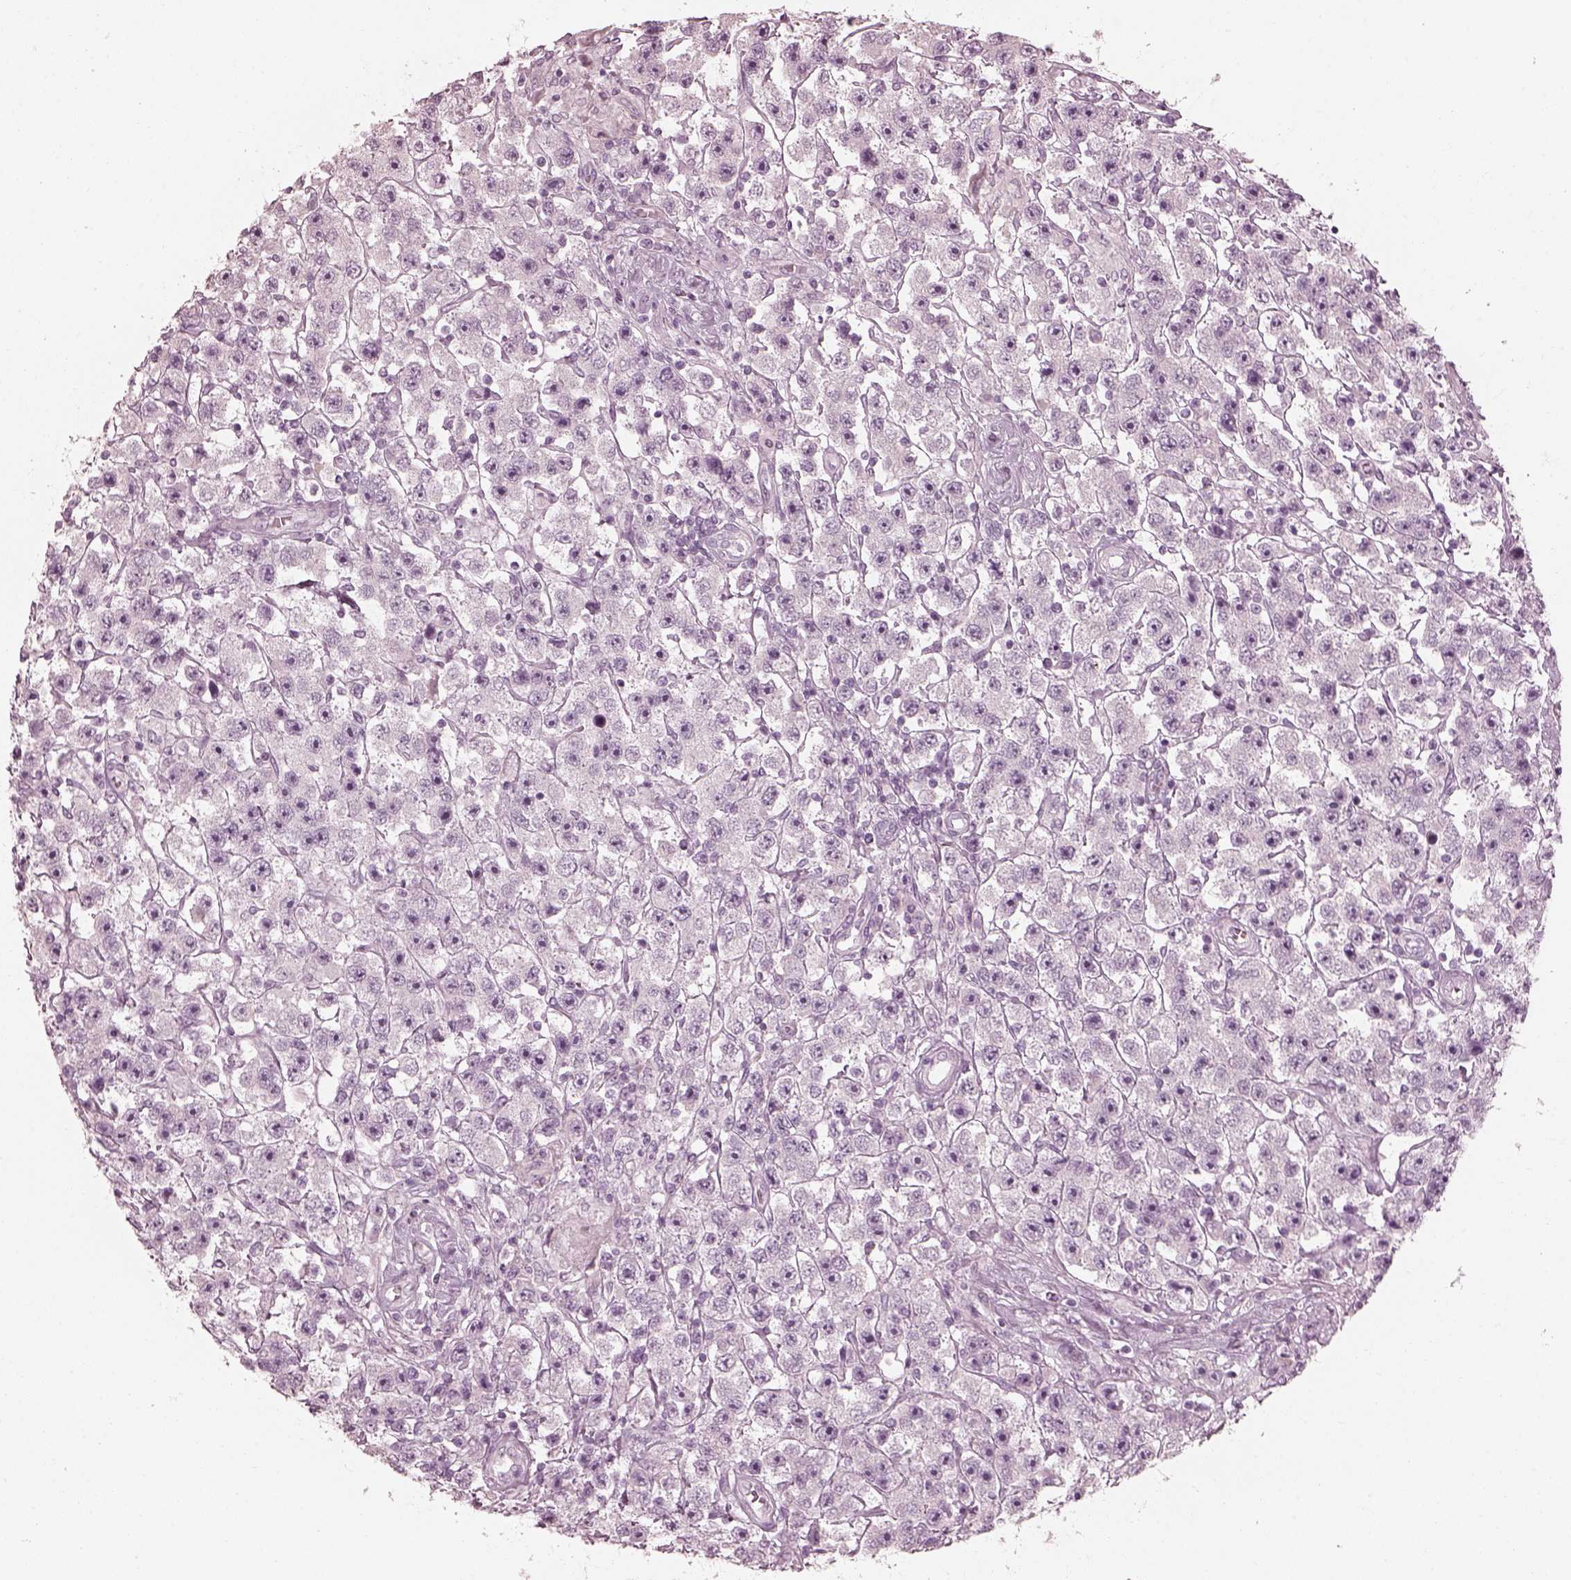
{"staining": {"intensity": "negative", "quantity": "none", "location": "none"}, "tissue": "testis cancer", "cell_type": "Tumor cells", "image_type": "cancer", "snomed": [{"axis": "morphology", "description": "Seminoma, NOS"}, {"axis": "topography", "description": "Testis"}], "caption": "Immunohistochemistry image of neoplastic tissue: testis cancer (seminoma) stained with DAB (3,3'-diaminobenzidine) shows no significant protein staining in tumor cells.", "gene": "SAXO2", "patient": {"sex": "male", "age": 45}}